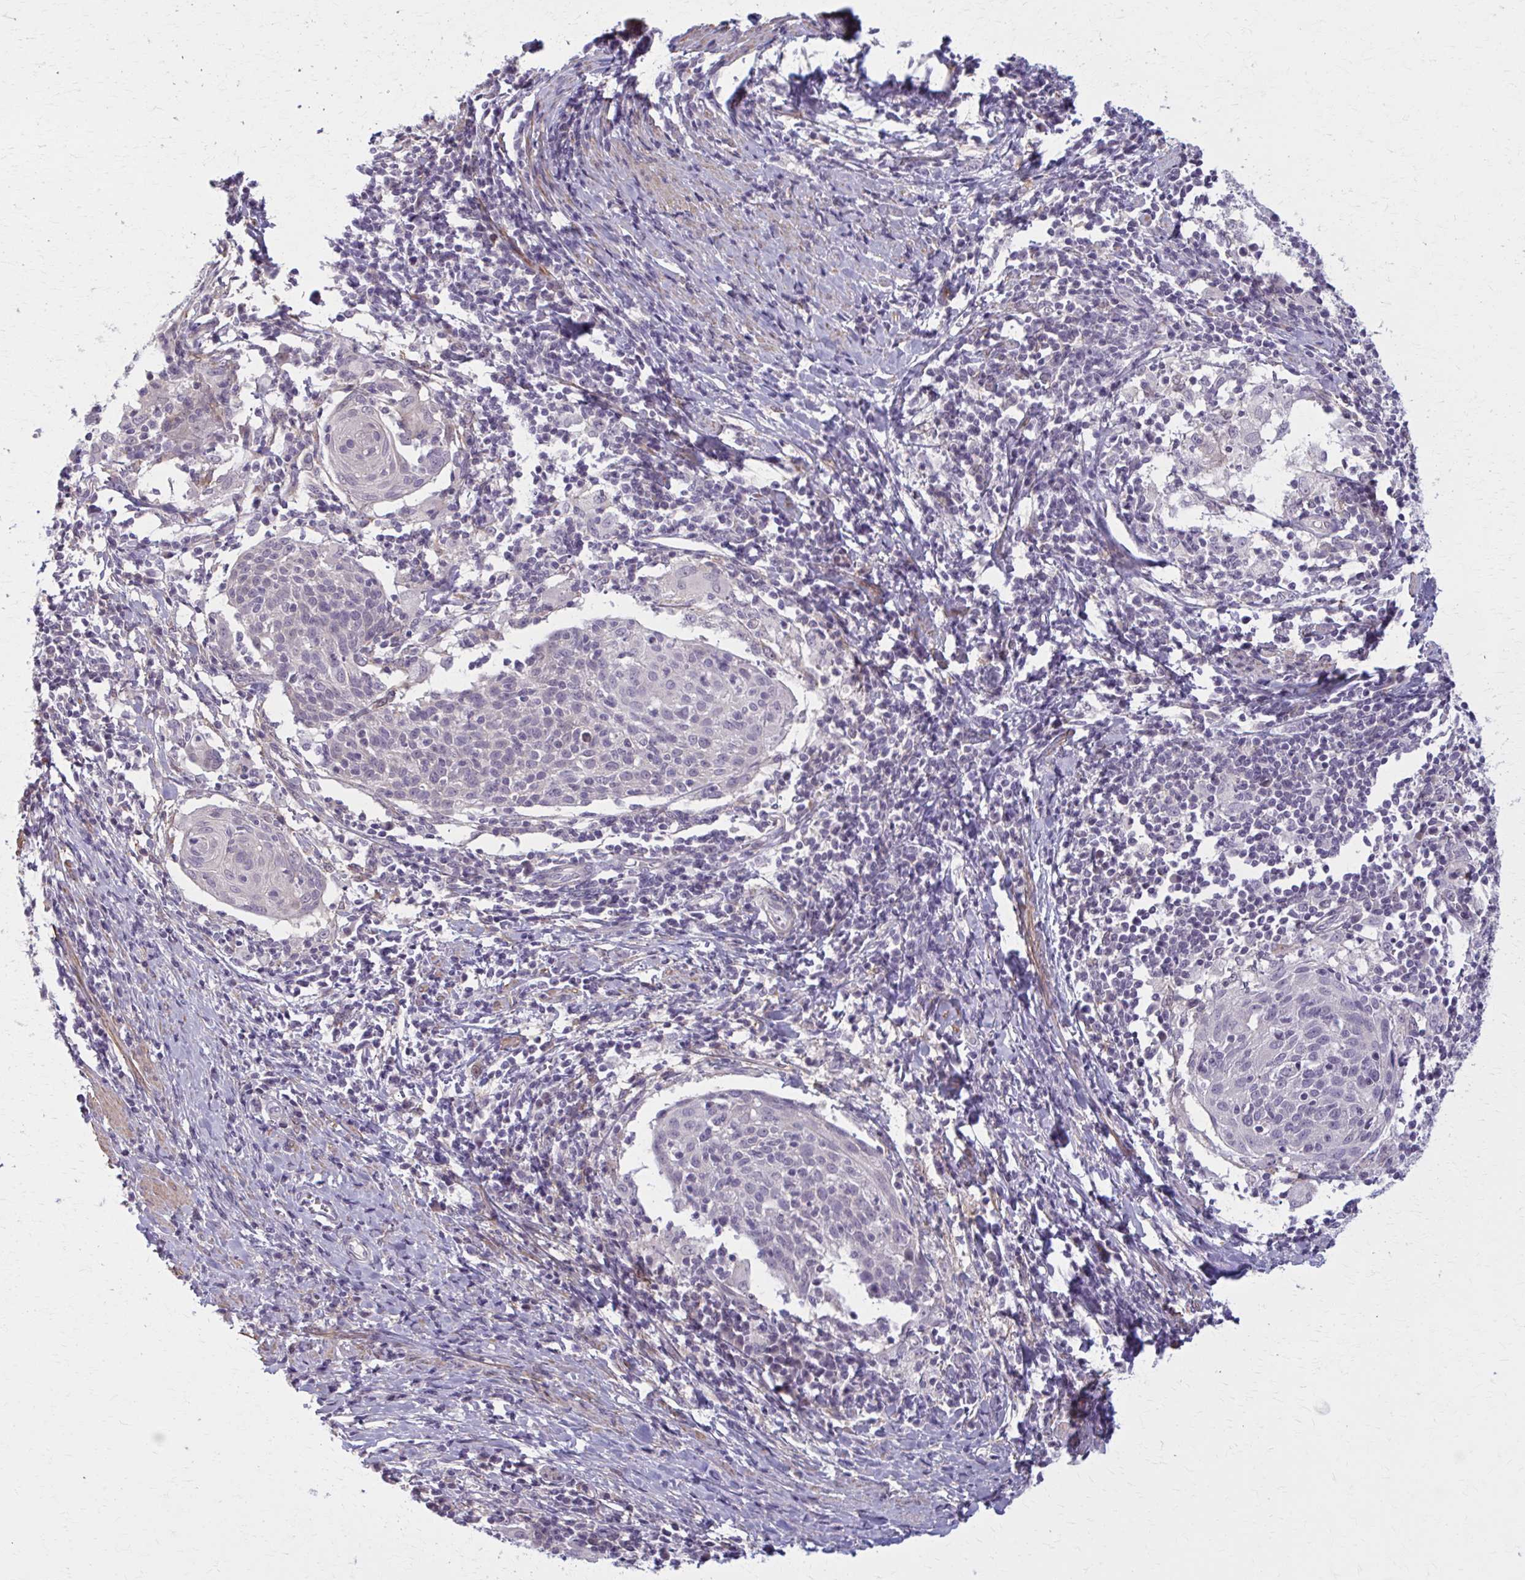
{"staining": {"intensity": "negative", "quantity": "none", "location": "none"}, "tissue": "cervical cancer", "cell_type": "Tumor cells", "image_type": "cancer", "snomed": [{"axis": "morphology", "description": "Squamous cell carcinoma, NOS"}, {"axis": "topography", "description": "Cervix"}], "caption": "A histopathology image of squamous cell carcinoma (cervical) stained for a protein shows no brown staining in tumor cells.", "gene": "NUMBL", "patient": {"sex": "female", "age": 52}}